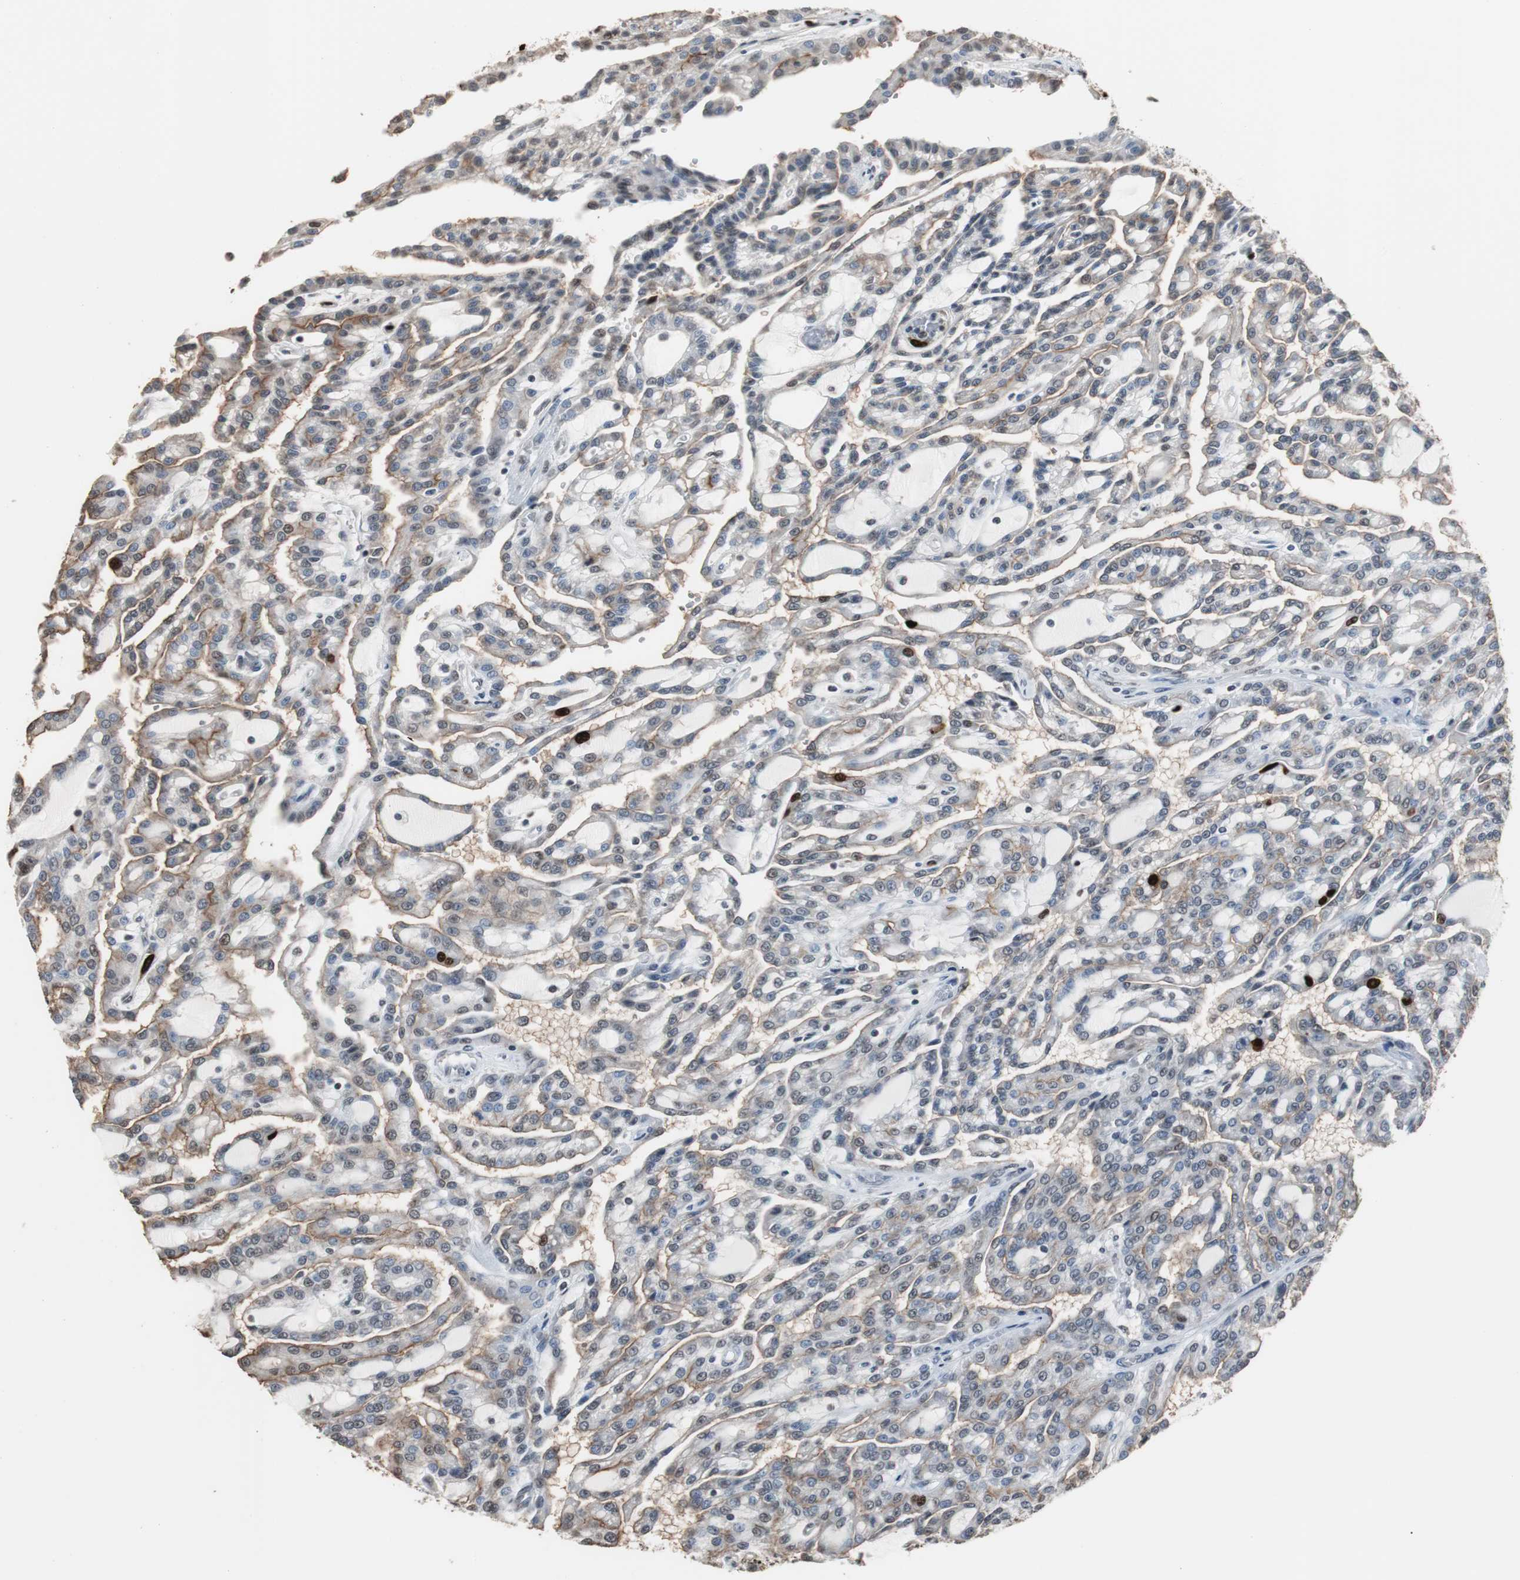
{"staining": {"intensity": "moderate", "quantity": "25%-75%", "location": "cytoplasmic/membranous,nuclear"}, "tissue": "renal cancer", "cell_type": "Tumor cells", "image_type": "cancer", "snomed": [{"axis": "morphology", "description": "Adenocarcinoma, NOS"}, {"axis": "topography", "description": "Kidney"}], "caption": "Immunohistochemistry staining of renal cancer (adenocarcinoma), which exhibits medium levels of moderate cytoplasmic/membranous and nuclear positivity in approximately 25%-75% of tumor cells indicating moderate cytoplasmic/membranous and nuclear protein staining. The staining was performed using DAB (brown) for protein detection and nuclei were counterstained in hematoxylin (blue).", "gene": "TOP2A", "patient": {"sex": "male", "age": 63}}